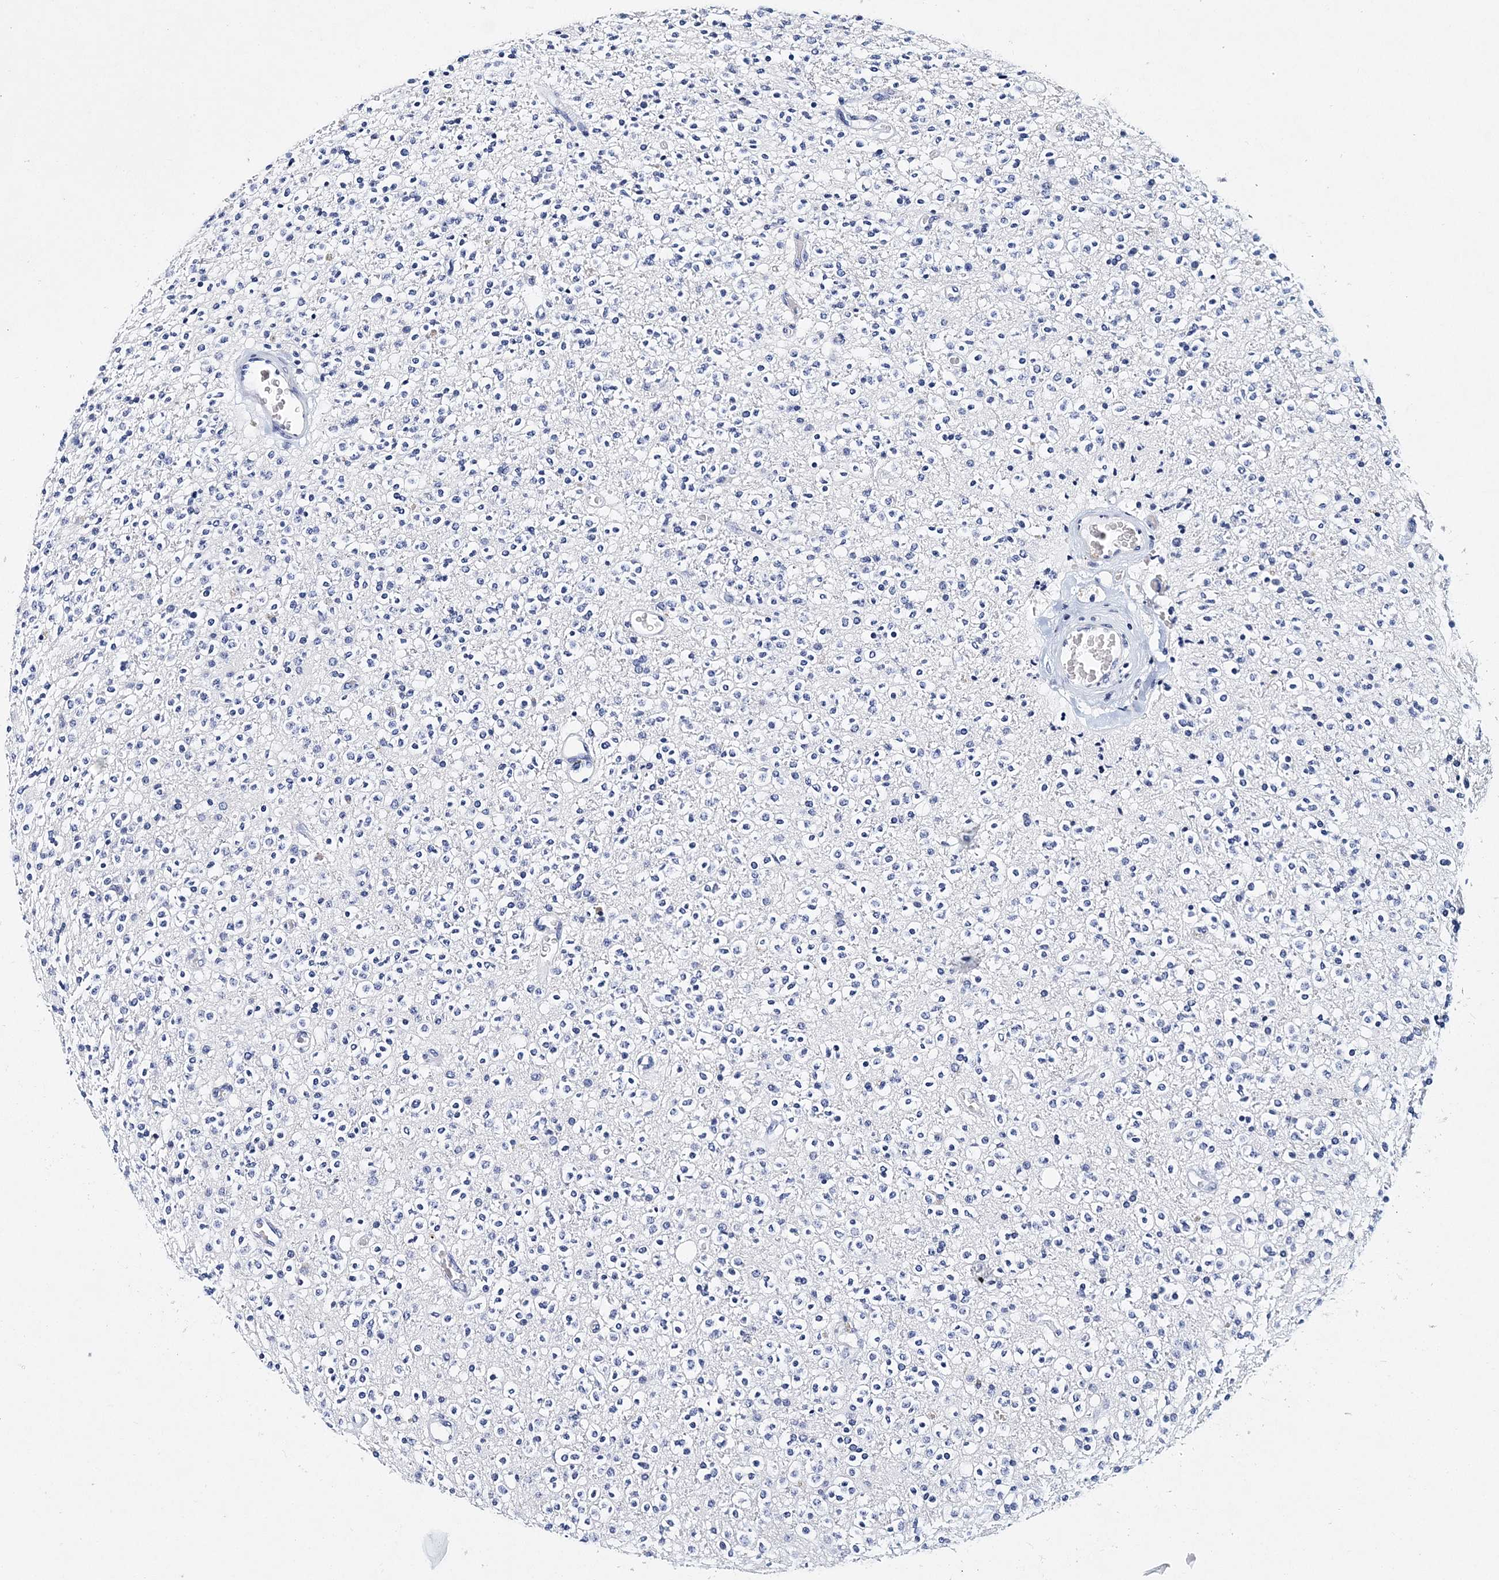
{"staining": {"intensity": "negative", "quantity": "none", "location": "none"}, "tissue": "glioma", "cell_type": "Tumor cells", "image_type": "cancer", "snomed": [{"axis": "morphology", "description": "Glioma, malignant, High grade"}, {"axis": "topography", "description": "Brain"}], "caption": "Image shows no significant protein staining in tumor cells of glioma.", "gene": "ITGA2B", "patient": {"sex": "male", "age": 34}}